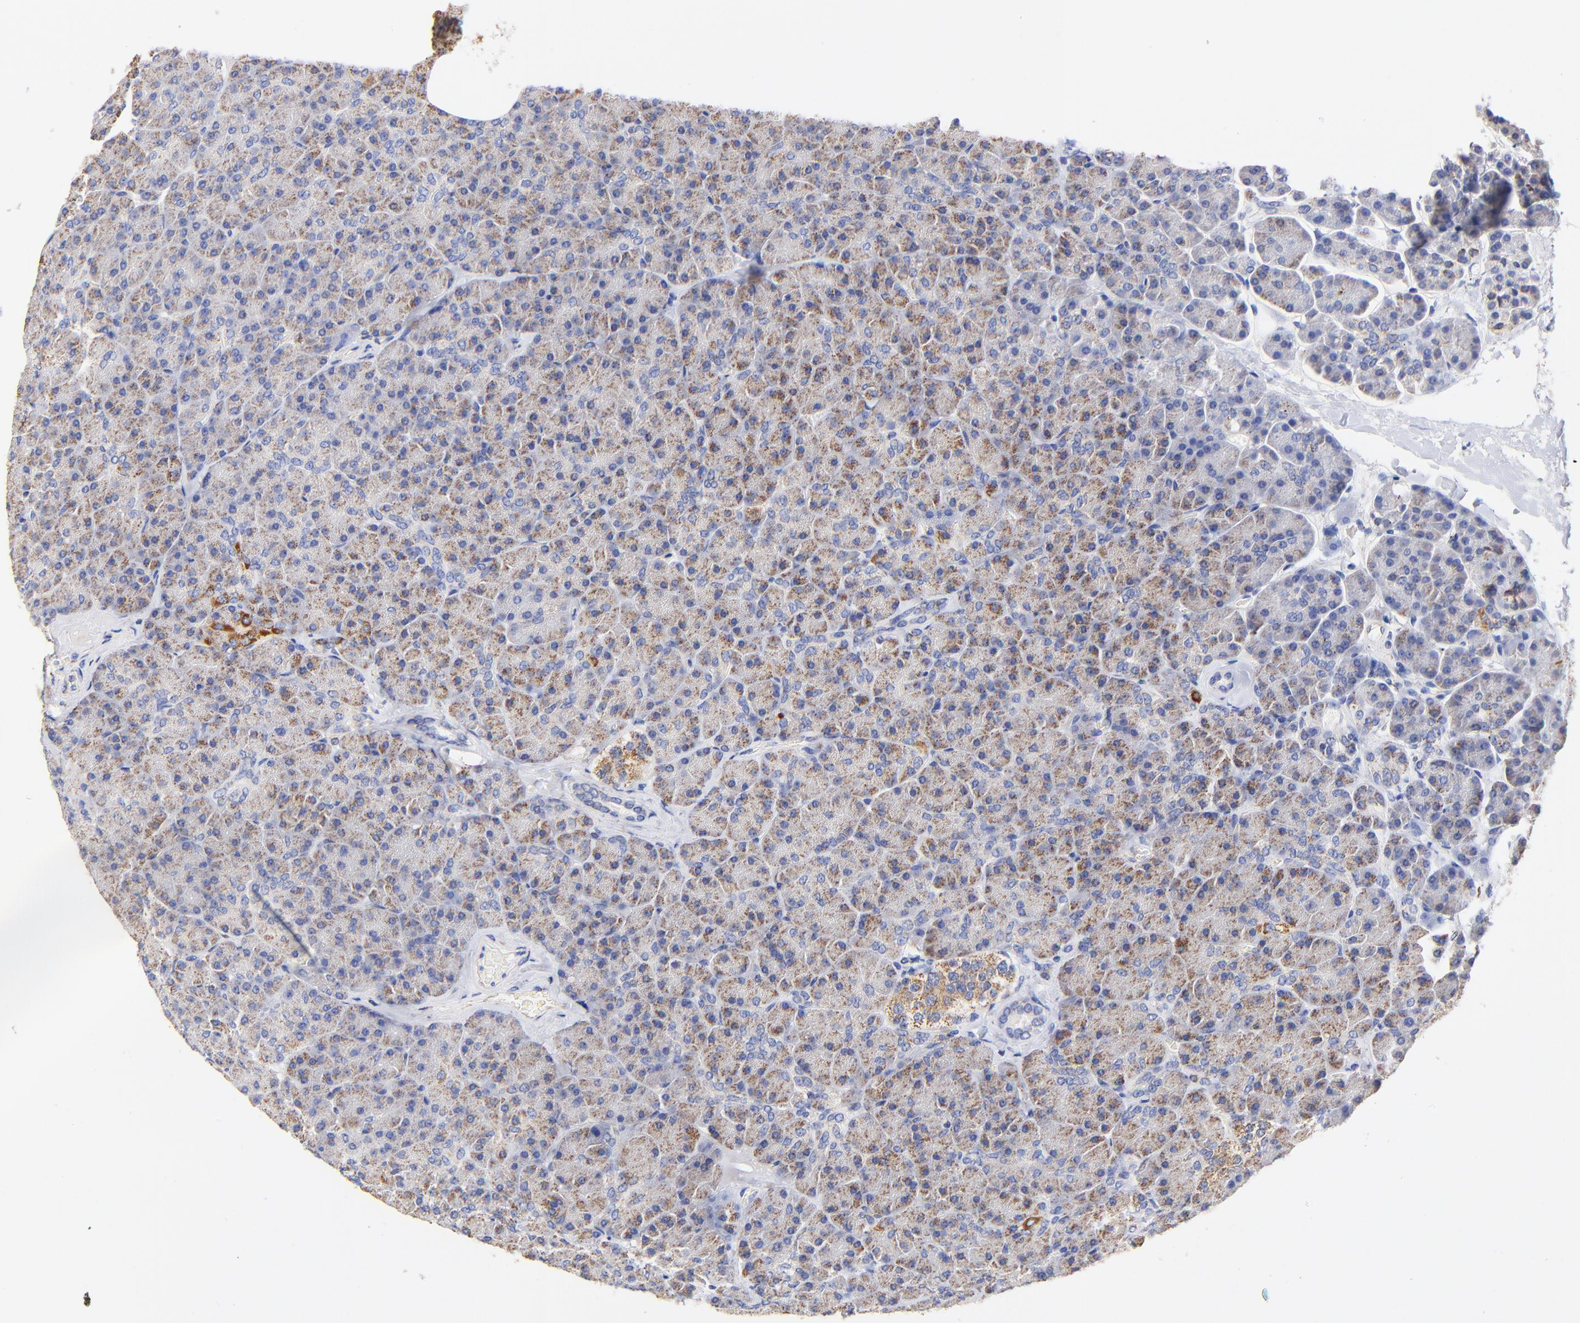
{"staining": {"intensity": "moderate", "quantity": ">75%", "location": "cytoplasmic/membranous"}, "tissue": "pancreas", "cell_type": "Exocrine glandular cells", "image_type": "normal", "snomed": [{"axis": "morphology", "description": "Normal tissue, NOS"}, {"axis": "topography", "description": "Pancreas"}], "caption": "Immunohistochemistry photomicrograph of benign pancreas: human pancreas stained using IHC demonstrates medium levels of moderate protein expression localized specifically in the cytoplasmic/membranous of exocrine glandular cells, appearing as a cytoplasmic/membranous brown color.", "gene": "ATP5F1D", "patient": {"sex": "female", "age": 35}}